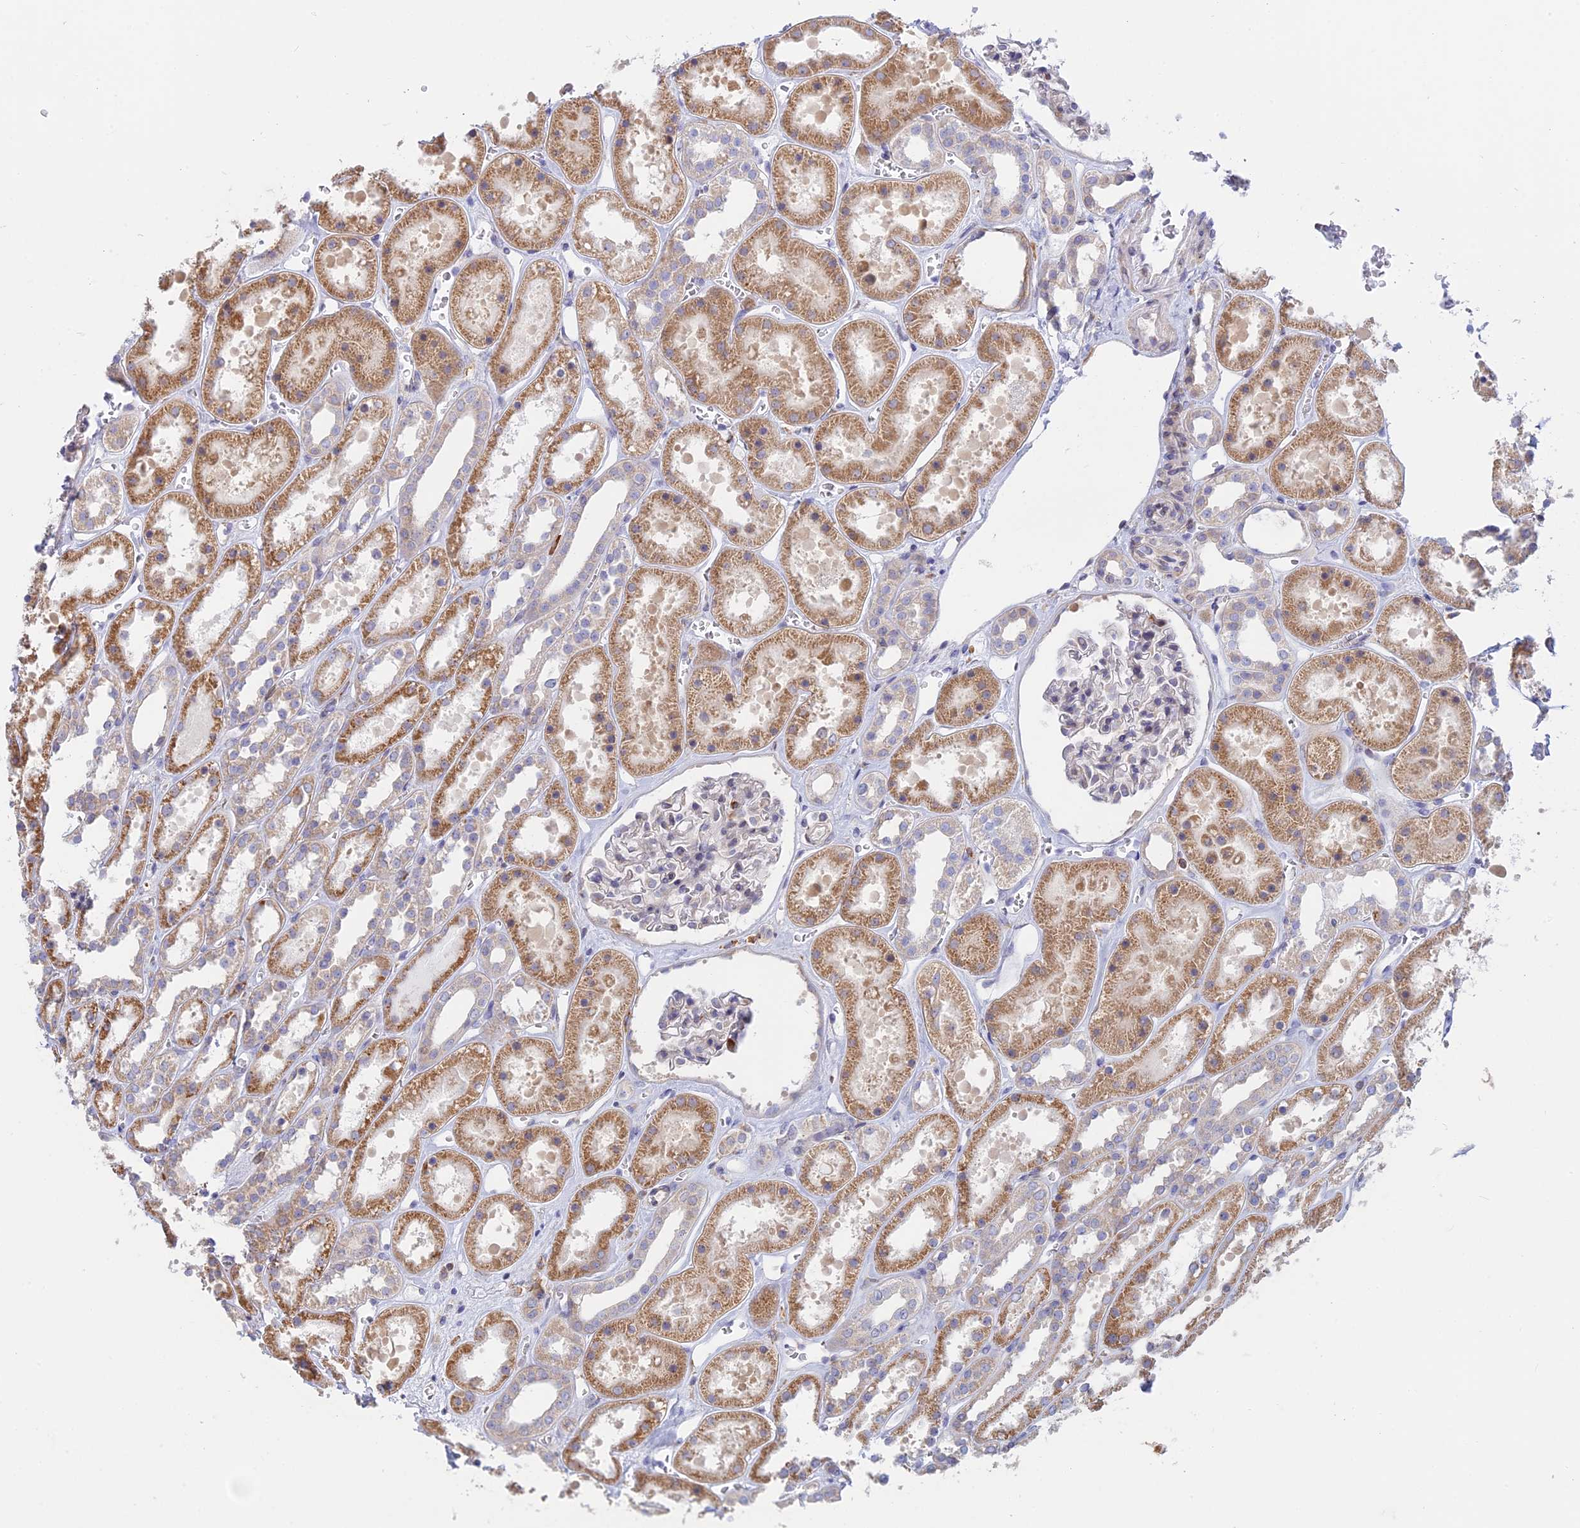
{"staining": {"intensity": "negative", "quantity": "none", "location": "none"}, "tissue": "kidney", "cell_type": "Cells in glomeruli", "image_type": "normal", "snomed": [{"axis": "morphology", "description": "Normal tissue, NOS"}, {"axis": "topography", "description": "Kidney"}], "caption": "A high-resolution photomicrograph shows immunohistochemistry staining of normal kidney, which exhibits no significant positivity in cells in glomeruli. Brightfield microscopy of immunohistochemistry stained with DAB (3,3'-diaminobenzidine) (brown) and hematoxylin (blue), captured at high magnification.", "gene": "GMIP", "patient": {"sex": "female", "age": 41}}